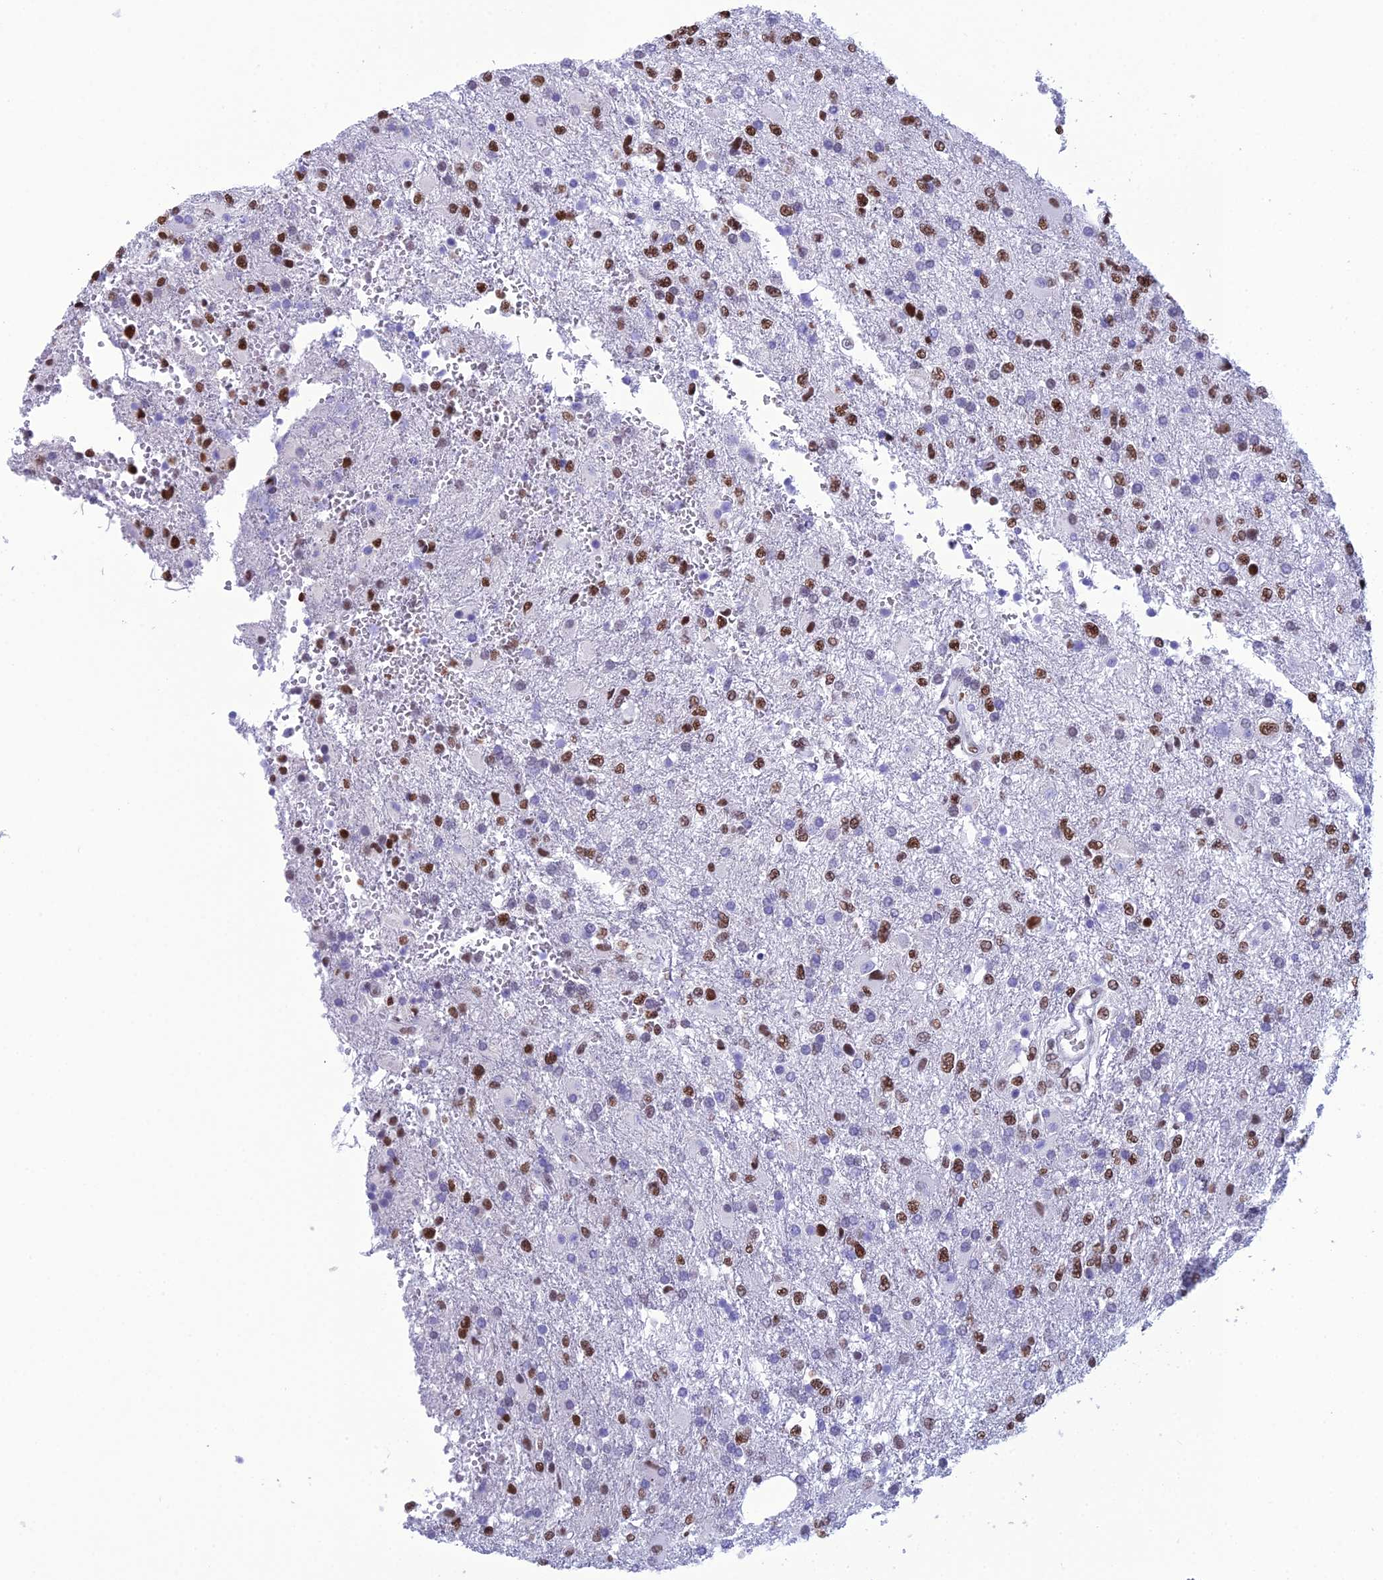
{"staining": {"intensity": "moderate", "quantity": "25%-75%", "location": "nuclear"}, "tissue": "glioma", "cell_type": "Tumor cells", "image_type": "cancer", "snomed": [{"axis": "morphology", "description": "Glioma, malignant, High grade"}, {"axis": "topography", "description": "Brain"}], "caption": "Immunohistochemical staining of malignant high-grade glioma displays medium levels of moderate nuclear protein staining in about 25%-75% of tumor cells.", "gene": "PRAMEF12", "patient": {"sex": "male", "age": 56}}